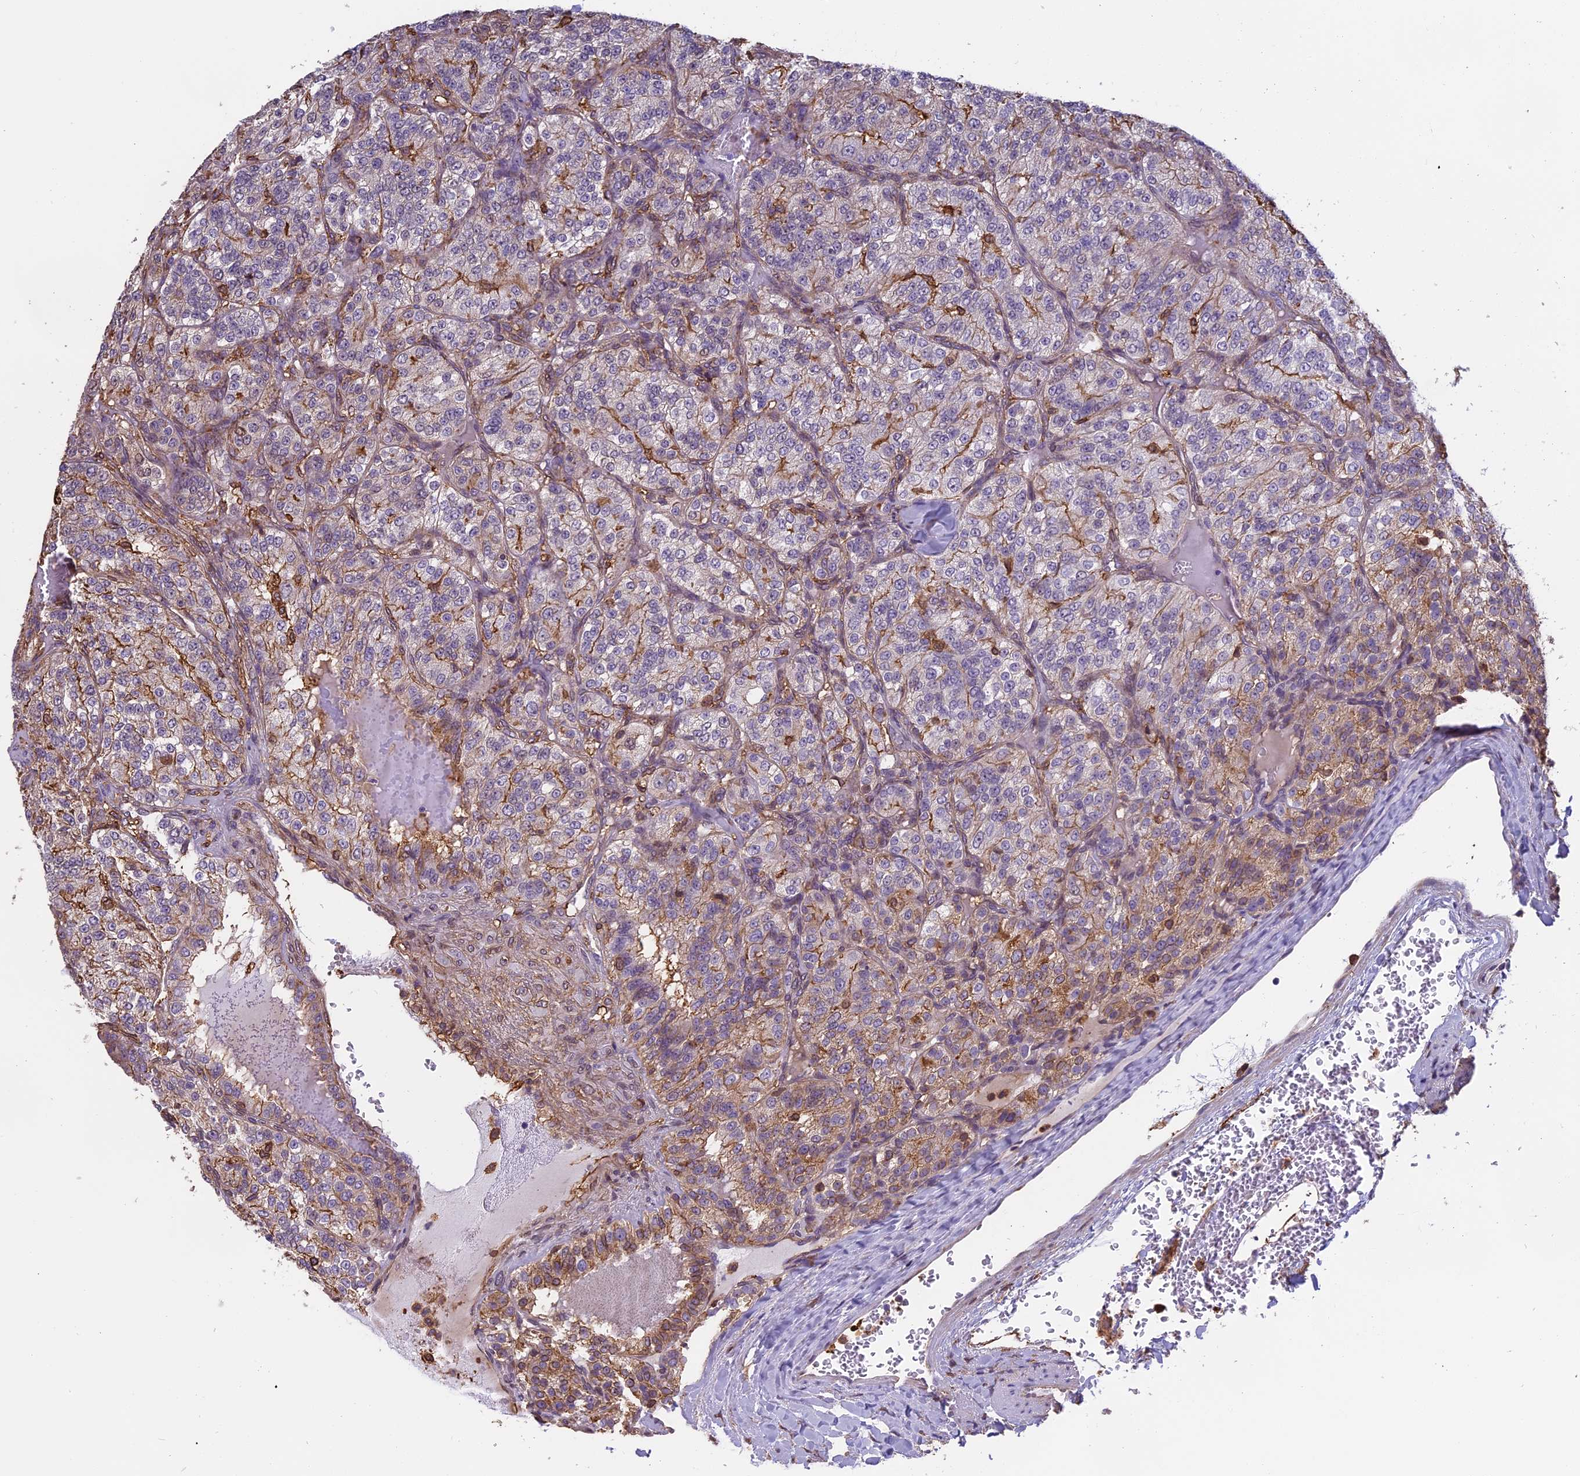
{"staining": {"intensity": "moderate", "quantity": "25%-75%", "location": "cytoplasmic/membranous"}, "tissue": "renal cancer", "cell_type": "Tumor cells", "image_type": "cancer", "snomed": [{"axis": "morphology", "description": "Adenocarcinoma, NOS"}, {"axis": "topography", "description": "Kidney"}], "caption": "A brown stain shows moderate cytoplasmic/membranous staining of a protein in human adenocarcinoma (renal) tumor cells.", "gene": "TMEM255B", "patient": {"sex": "female", "age": 63}}